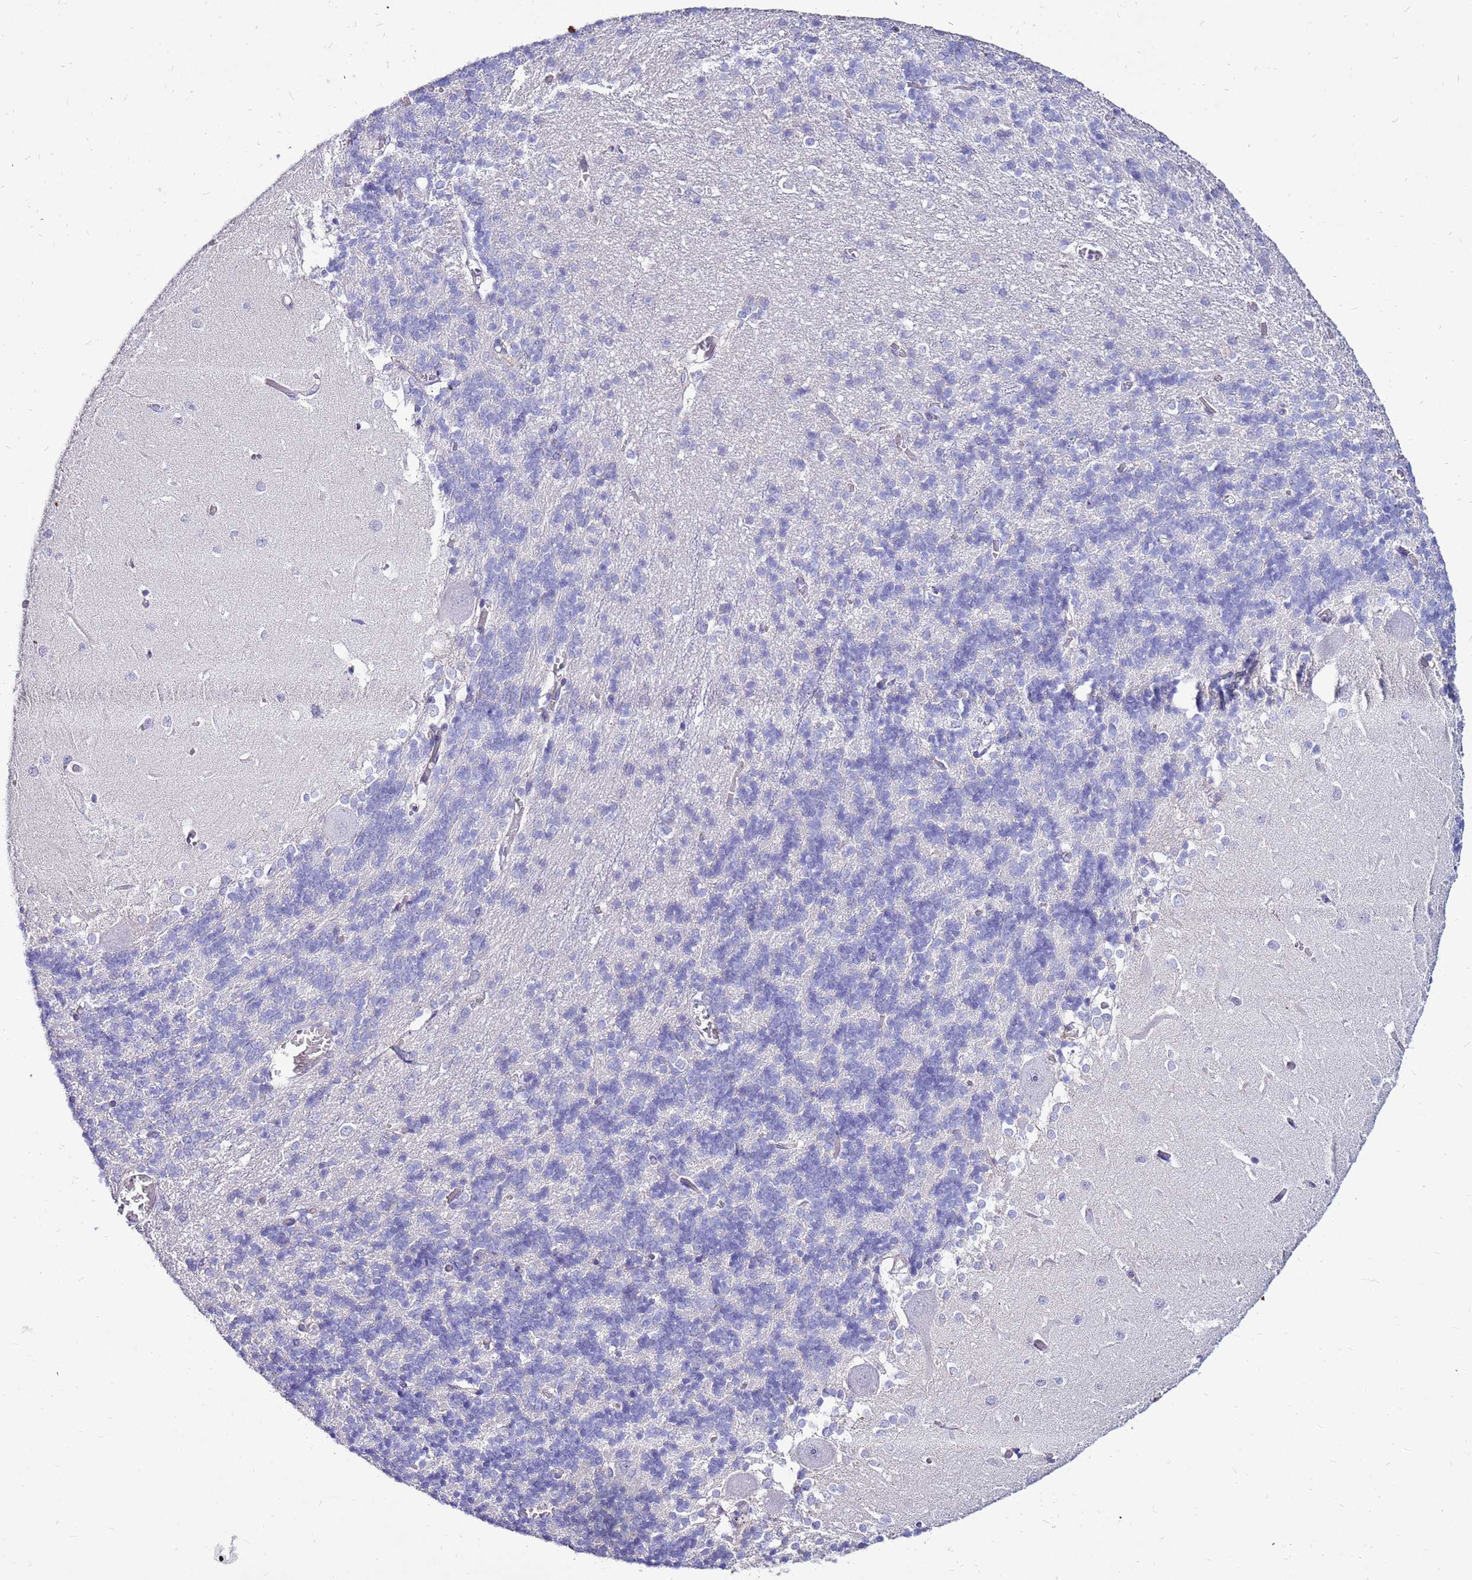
{"staining": {"intensity": "negative", "quantity": "none", "location": "none"}, "tissue": "cerebellum", "cell_type": "Cells in granular layer", "image_type": "normal", "snomed": [{"axis": "morphology", "description": "Normal tissue, NOS"}, {"axis": "topography", "description": "Cerebellum"}], "caption": "This is a micrograph of immunohistochemistry (IHC) staining of normal cerebellum, which shows no staining in cells in granular layer. (Stains: DAB IHC with hematoxylin counter stain, Microscopy: brightfield microscopy at high magnification).", "gene": "IGF1R", "patient": {"sex": "male", "age": 37}}